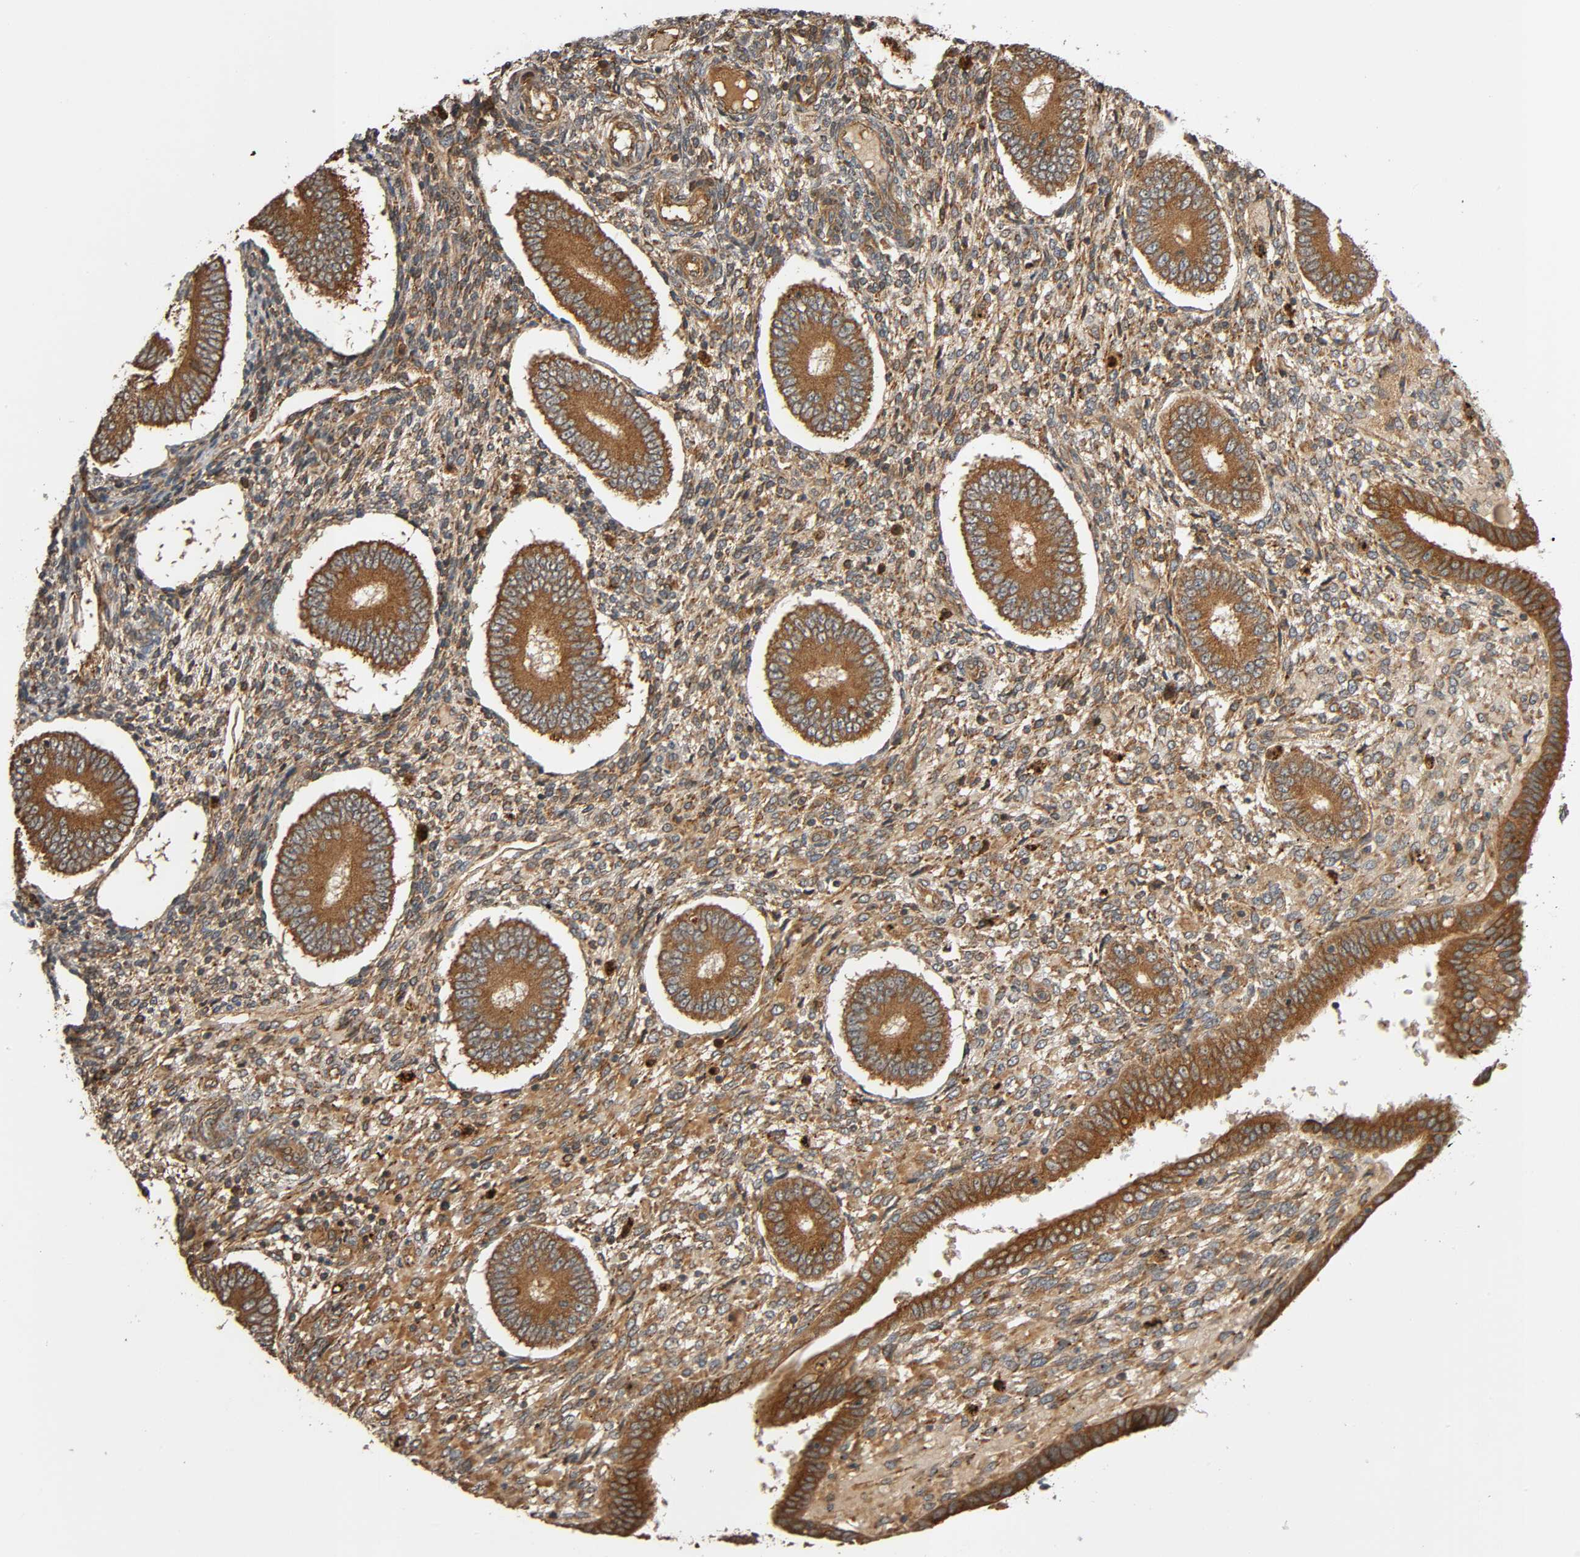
{"staining": {"intensity": "moderate", "quantity": ">75%", "location": "cytoplasmic/membranous"}, "tissue": "endometrium", "cell_type": "Cells in endometrial stroma", "image_type": "normal", "snomed": [{"axis": "morphology", "description": "Normal tissue, NOS"}, {"axis": "topography", "description": "Endometrium"}], "caption": "About >75% of cells in endometrial stroma in unremarkable human endometrium reveal moderate cytoplasmic/membranous protein staining as visualized by brown immunohistochemical staining.", "gene": "MAP3K8", "patient": {"sex": "female", "age": 42}}